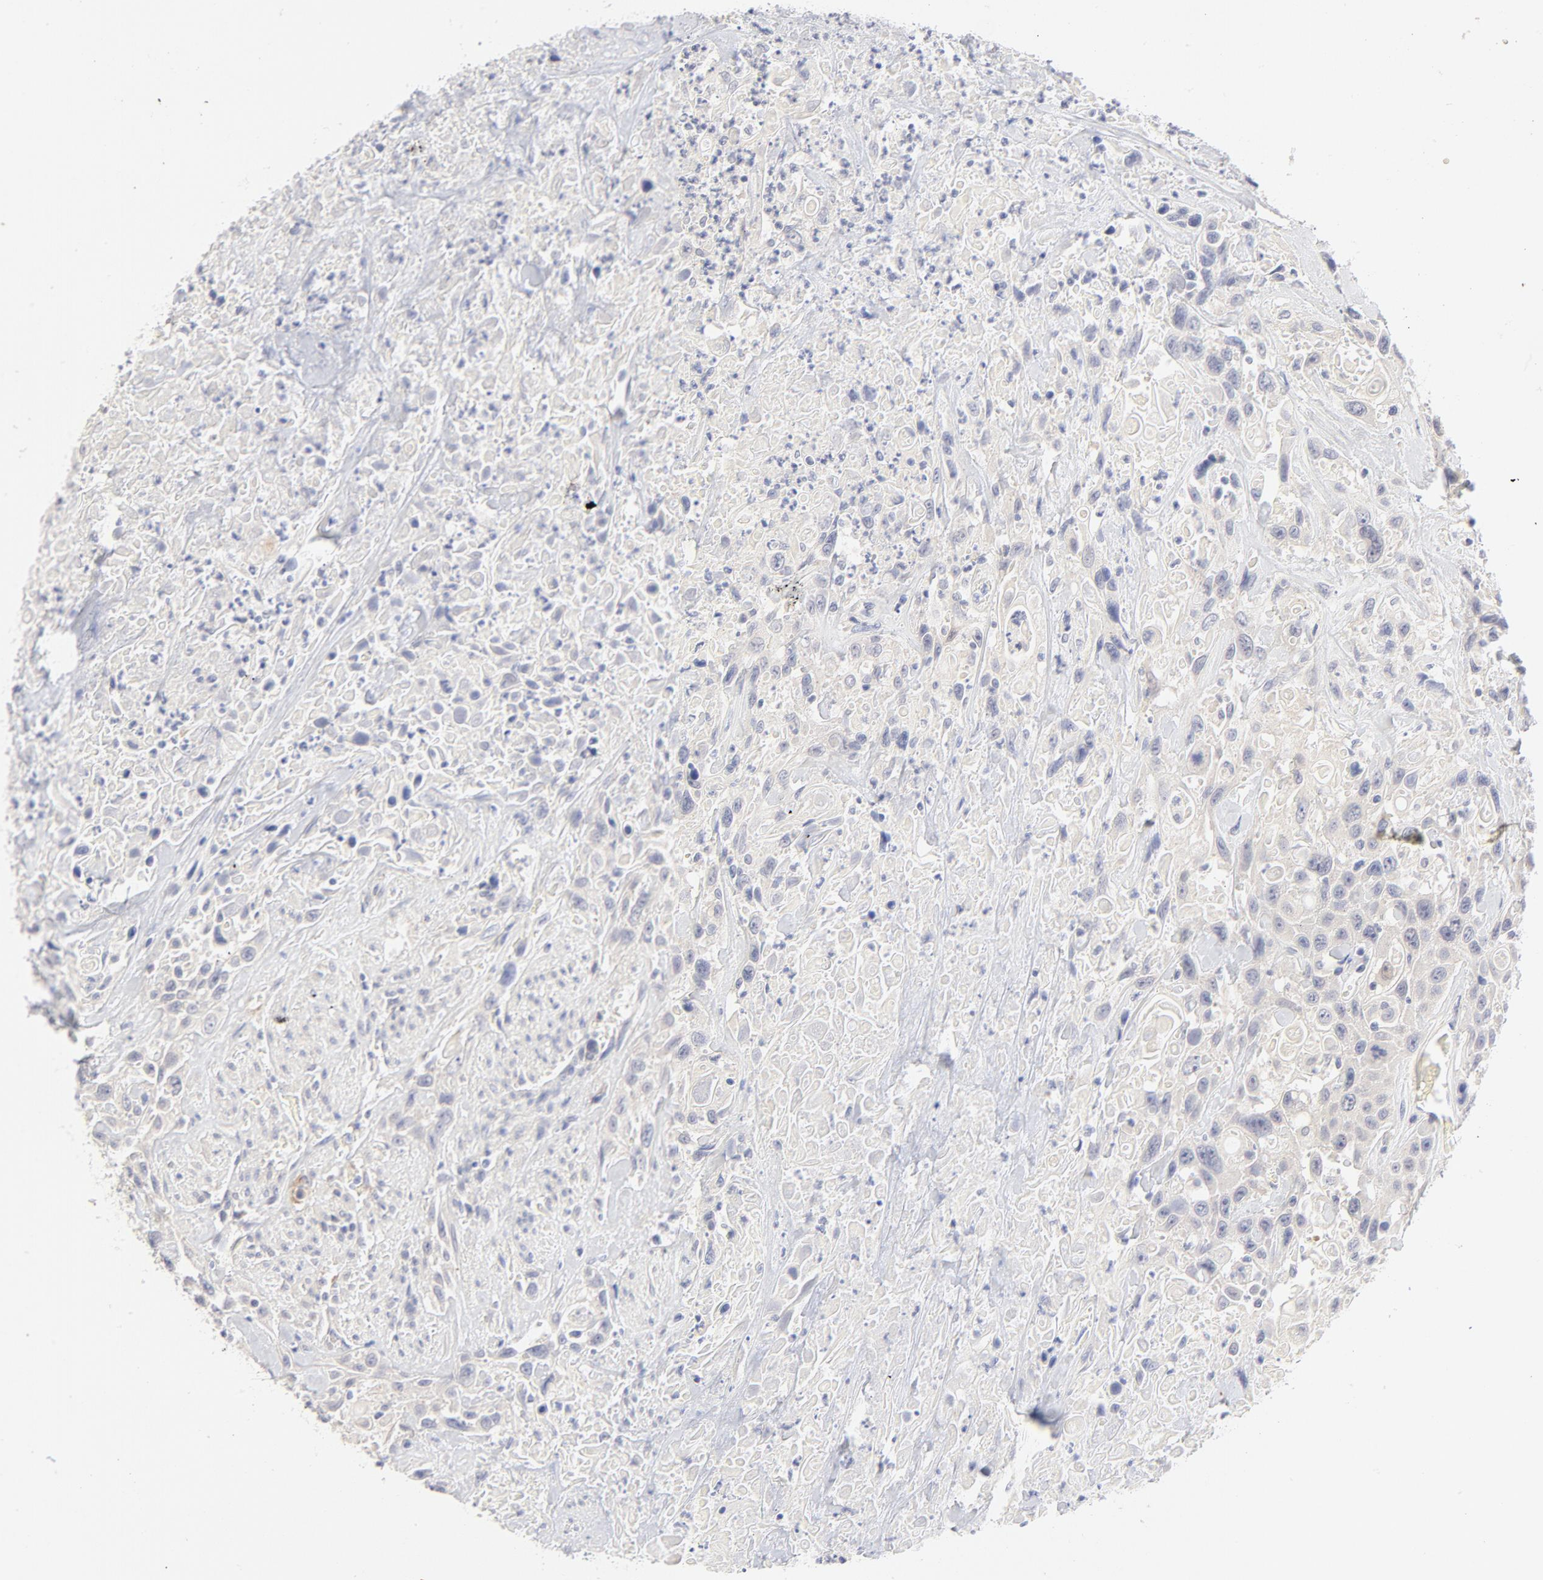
{"staining": {"intensity": "negative", "quantity": "none", "location": "none"}, "tissue": "urothelial cancer", "cell_type": "Tumor cells", "image_type": "cancer", "snomed": [{"axis": "morphology", "description": "Urothelial carcinoma, High grade"}, {"axis": "topography", "description": "Urinary bladder"}], "caption": "Immunohistochemistry (IHC) of urothelial cancer exhibits no positivity in tumor cells.", "gene": "NKX2-2", "patient": {"sex": "female", "age": 84}}